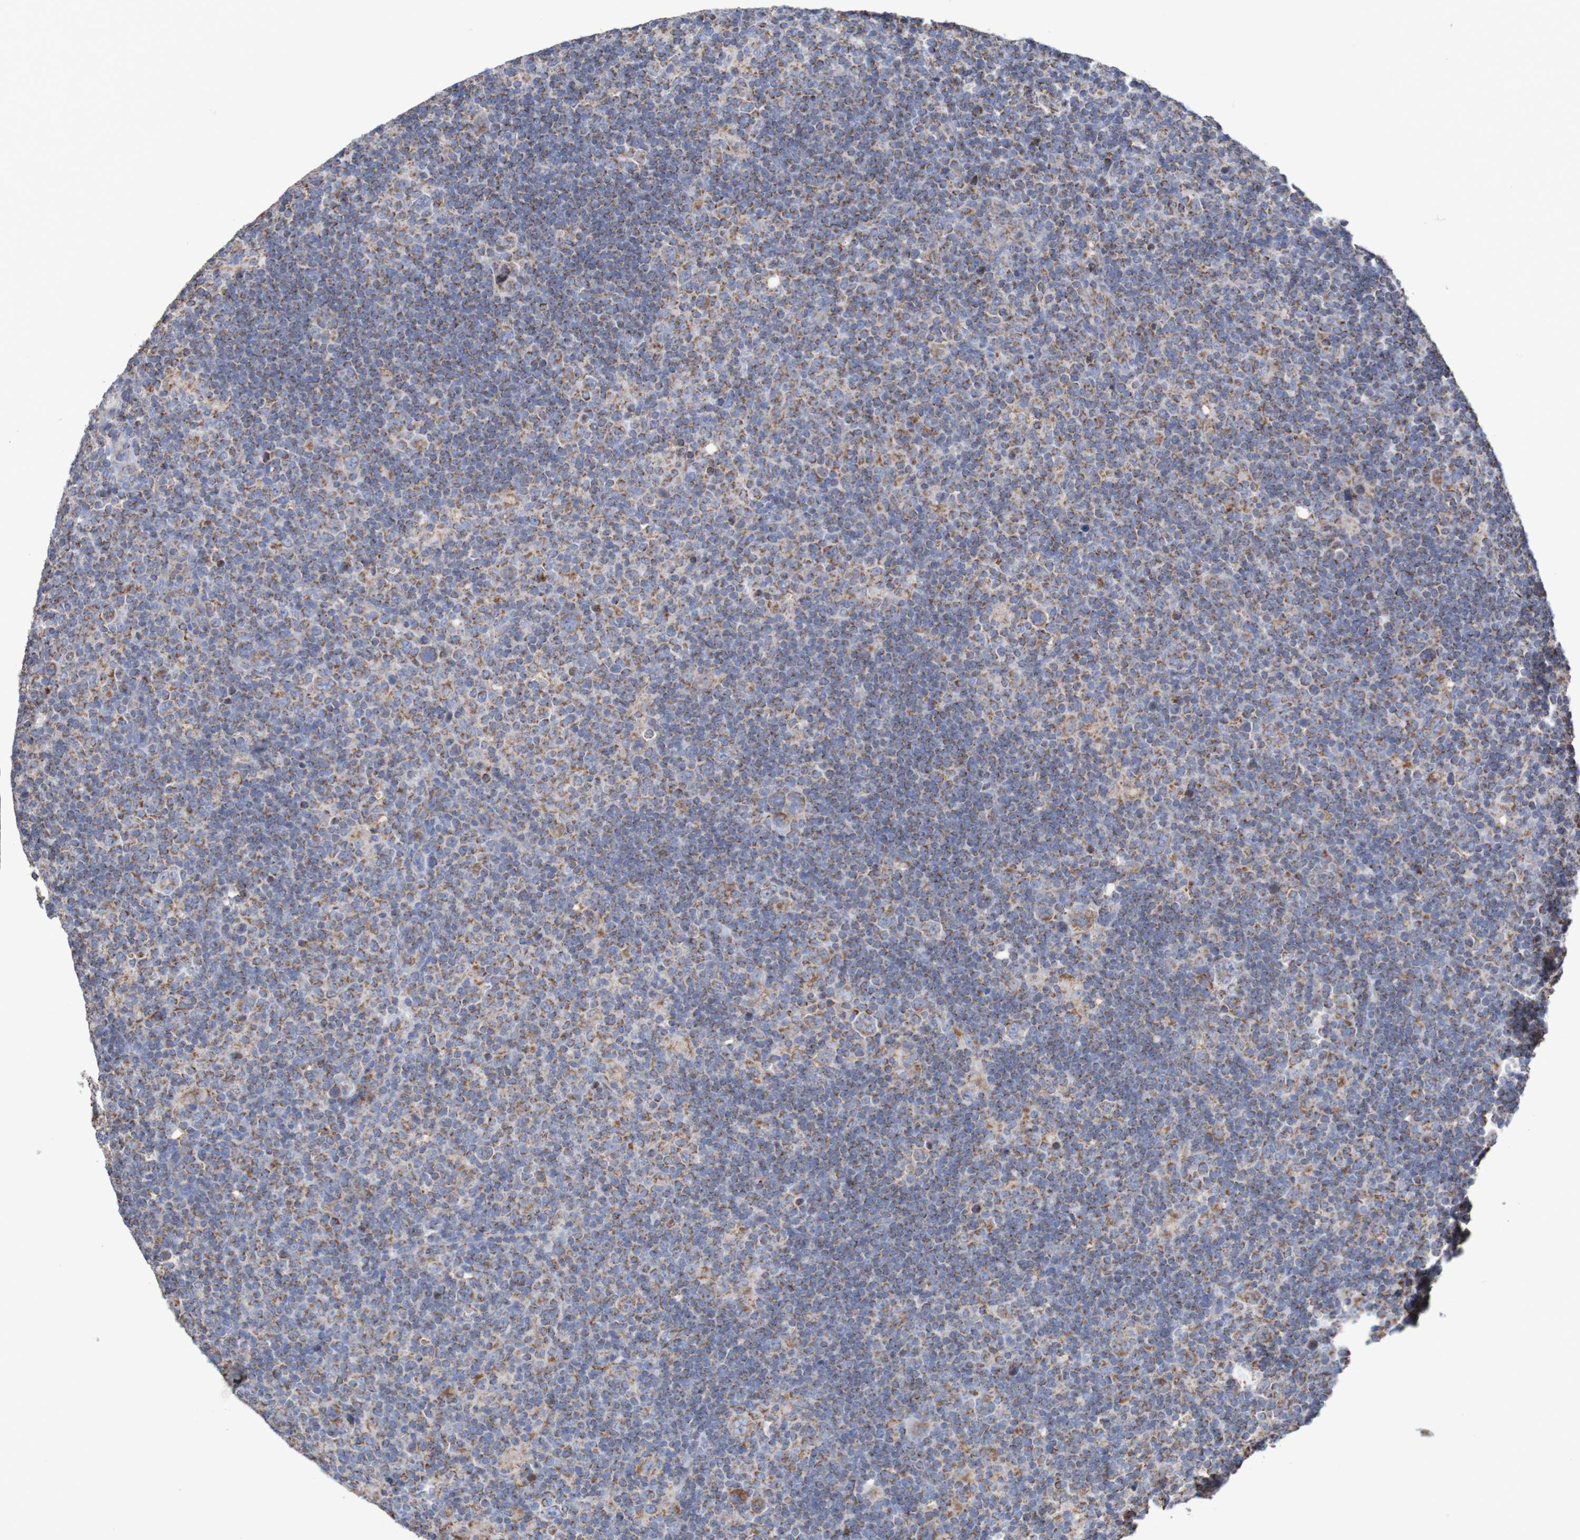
{"staining": {"intensity": "moderate", "quantity": "25%-75%", "location": "cytoplasmic/membranous"}, "tissue": "lymphoma", "cell_type": "Tumor cells", "image_type": "cancer", "snomed": [{"axis": "morphology", "description": "Hodgkin's disease, NOS"}, {"axis": "topography", "description": "Lymph node"}], "caption": "DAB immunohistochemical staining of Hodgkin's disease displays moderate cytoplasmic/membranous protein positivity in approximately 25%-75% of tumor cells. (Stains: DAB (3,3'-diaminobenzidine) in brown, nuclei in blue, Microscopy: brightfield microscopy at high magnification).", "gene": "MMEL1", "patient": {"sex": "female", "age": 57}}